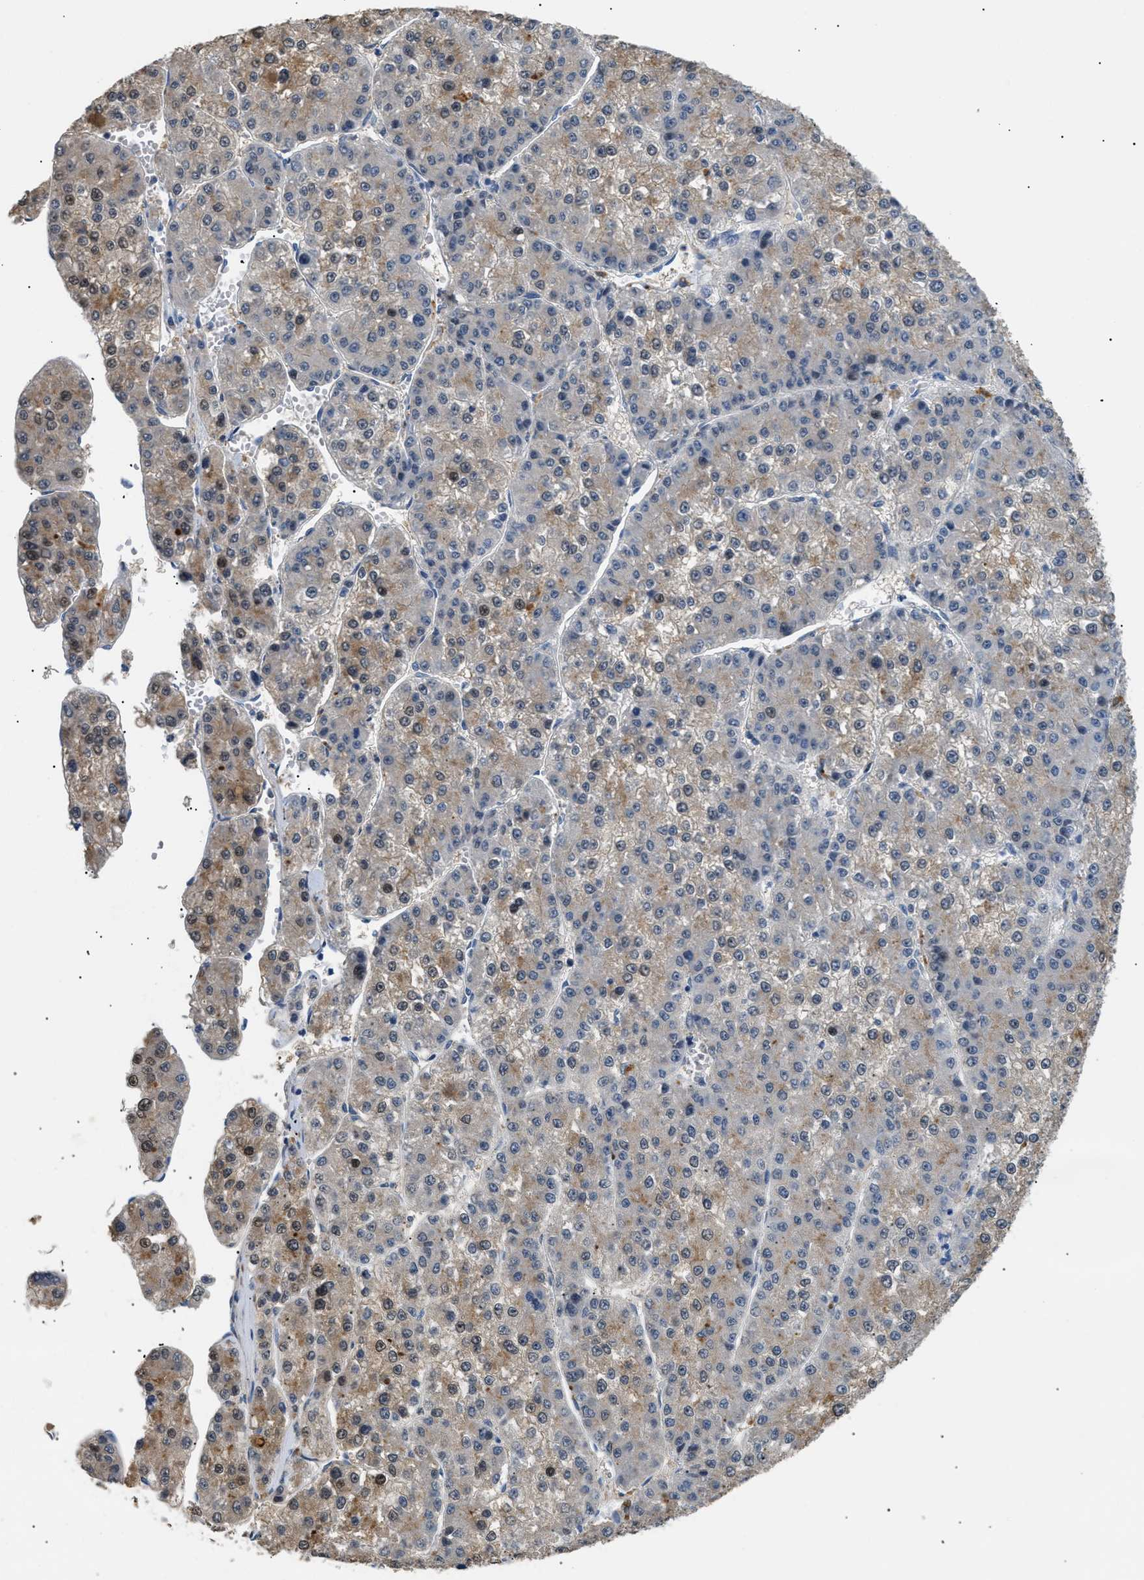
{"staining": {"intensity": "moderate", "quantity": "<25%", "location": "cytoplasmic/membranous,nuclear"}, "tissue": "liver cancer", "cell_type": "Tumor cells", "image_type": "cancer", "snomed": [{"axis": "morphology", "description": "Carcinoma, Hepatocellular, NOS"}, {"axis": "topography", "description": "Liver"}], "caption": "Moderate cytoplasmic/membranous and nuclear expression is seen in approximately <25% of tumor cells in hepatocellular carcinoma (liver).", "gene": "AKR1A1", "patient": {"sex": "female", "age": 73}}